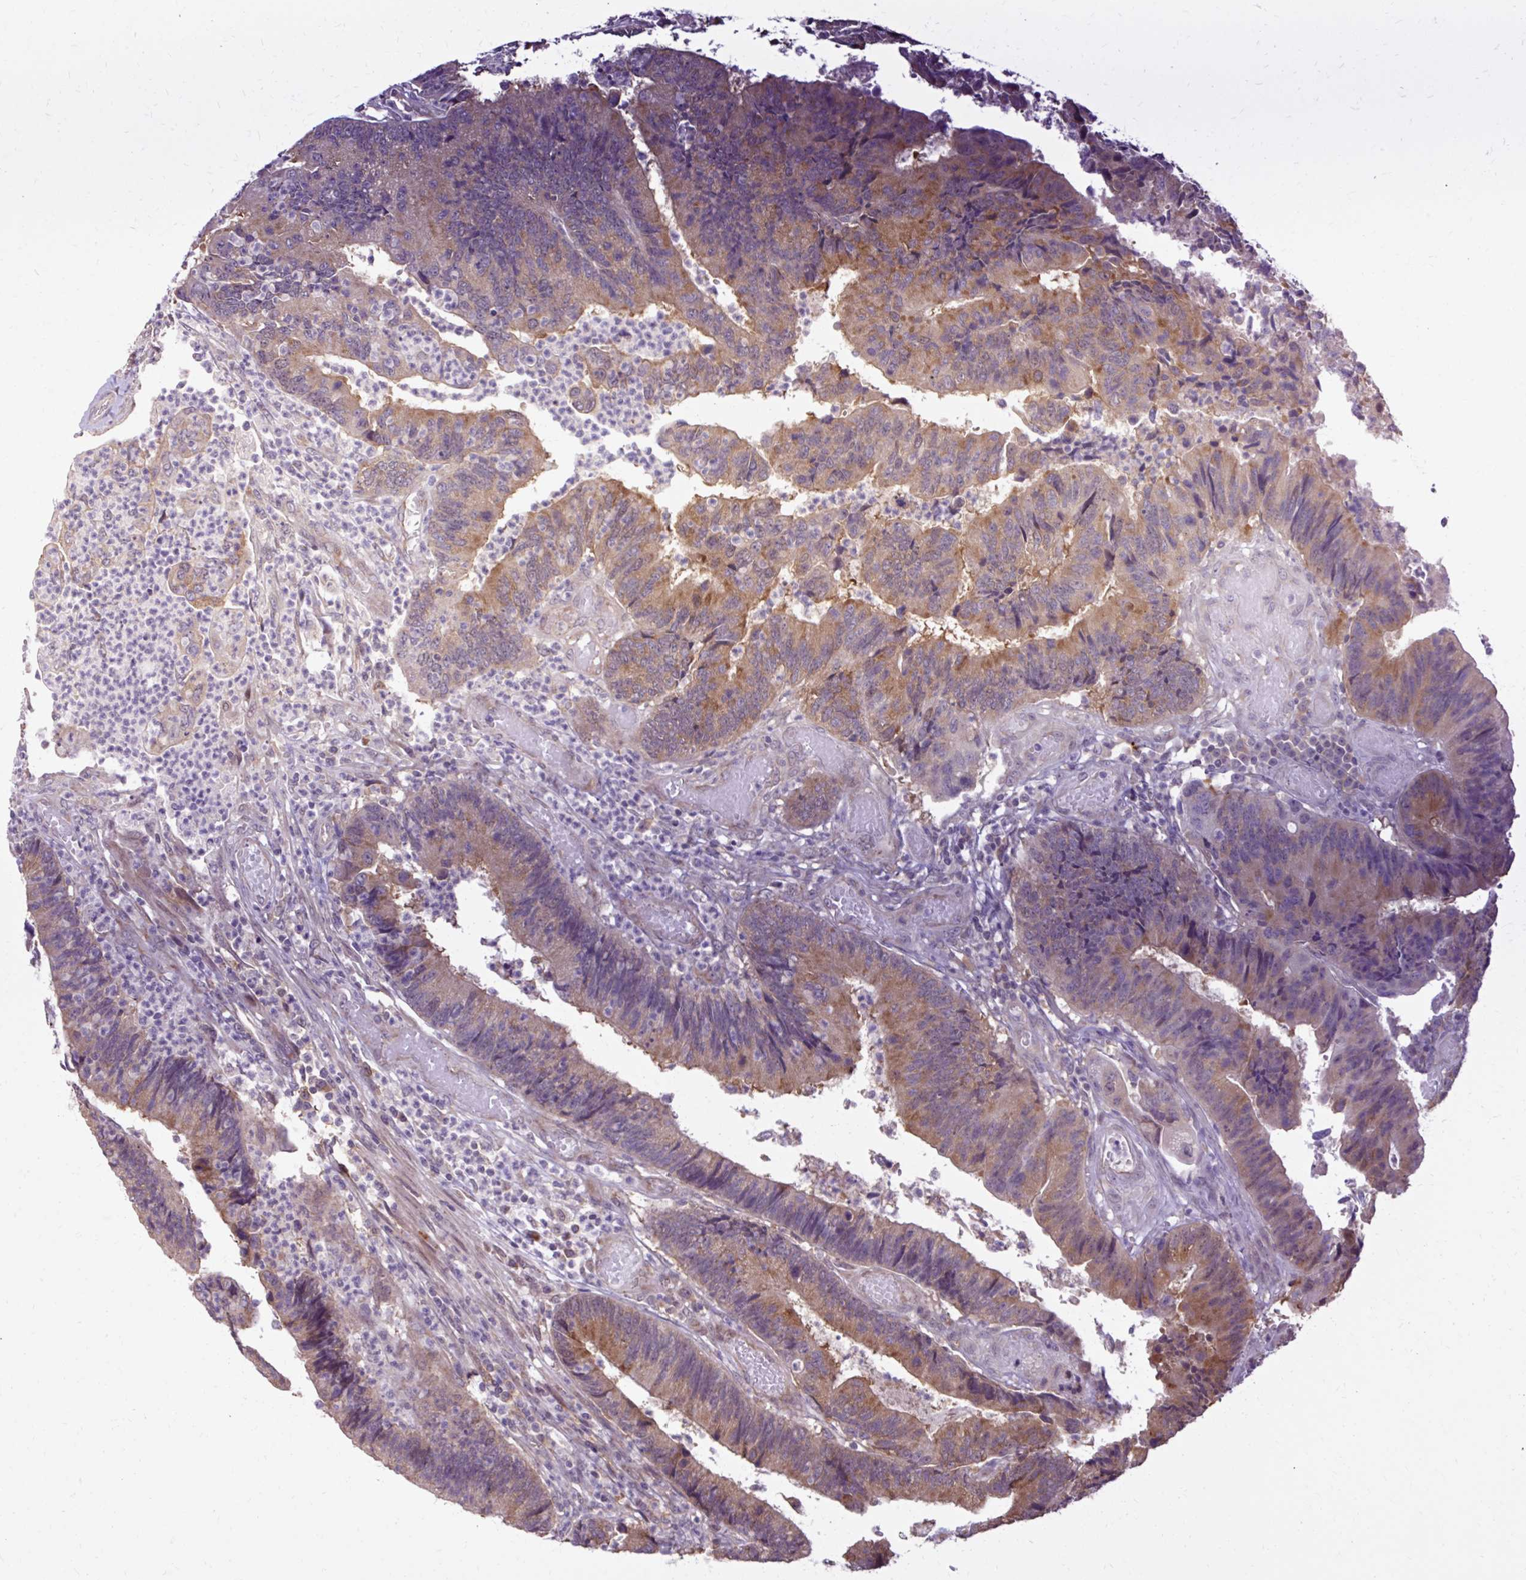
{"staining": {"intensity": "moderate", "quantity": "25%-75%", "location": "cytoplasmic/membranous"}, "tissue": "colorectal cancer", "cell_type": "Tumor cells", "image_type": "cancer", "snomed": [{"axis": "morphology", "description": "Adenocarcinoma, NOS"}, {"axis": "topography", "description": "Colon"}], "caption": "Immunohistochemical staining of colorectal cancer demonstrates medium levels of moderate cytoplasmic/membranous protein expression in approximately 25%-75% of tumor cells. (DAB (3,3'-diaminobenzidine) IHC with brightfield microscopy, high magnification).", "gene": "GEMIN2", "patient": {"sex": "female", "age": 67}}